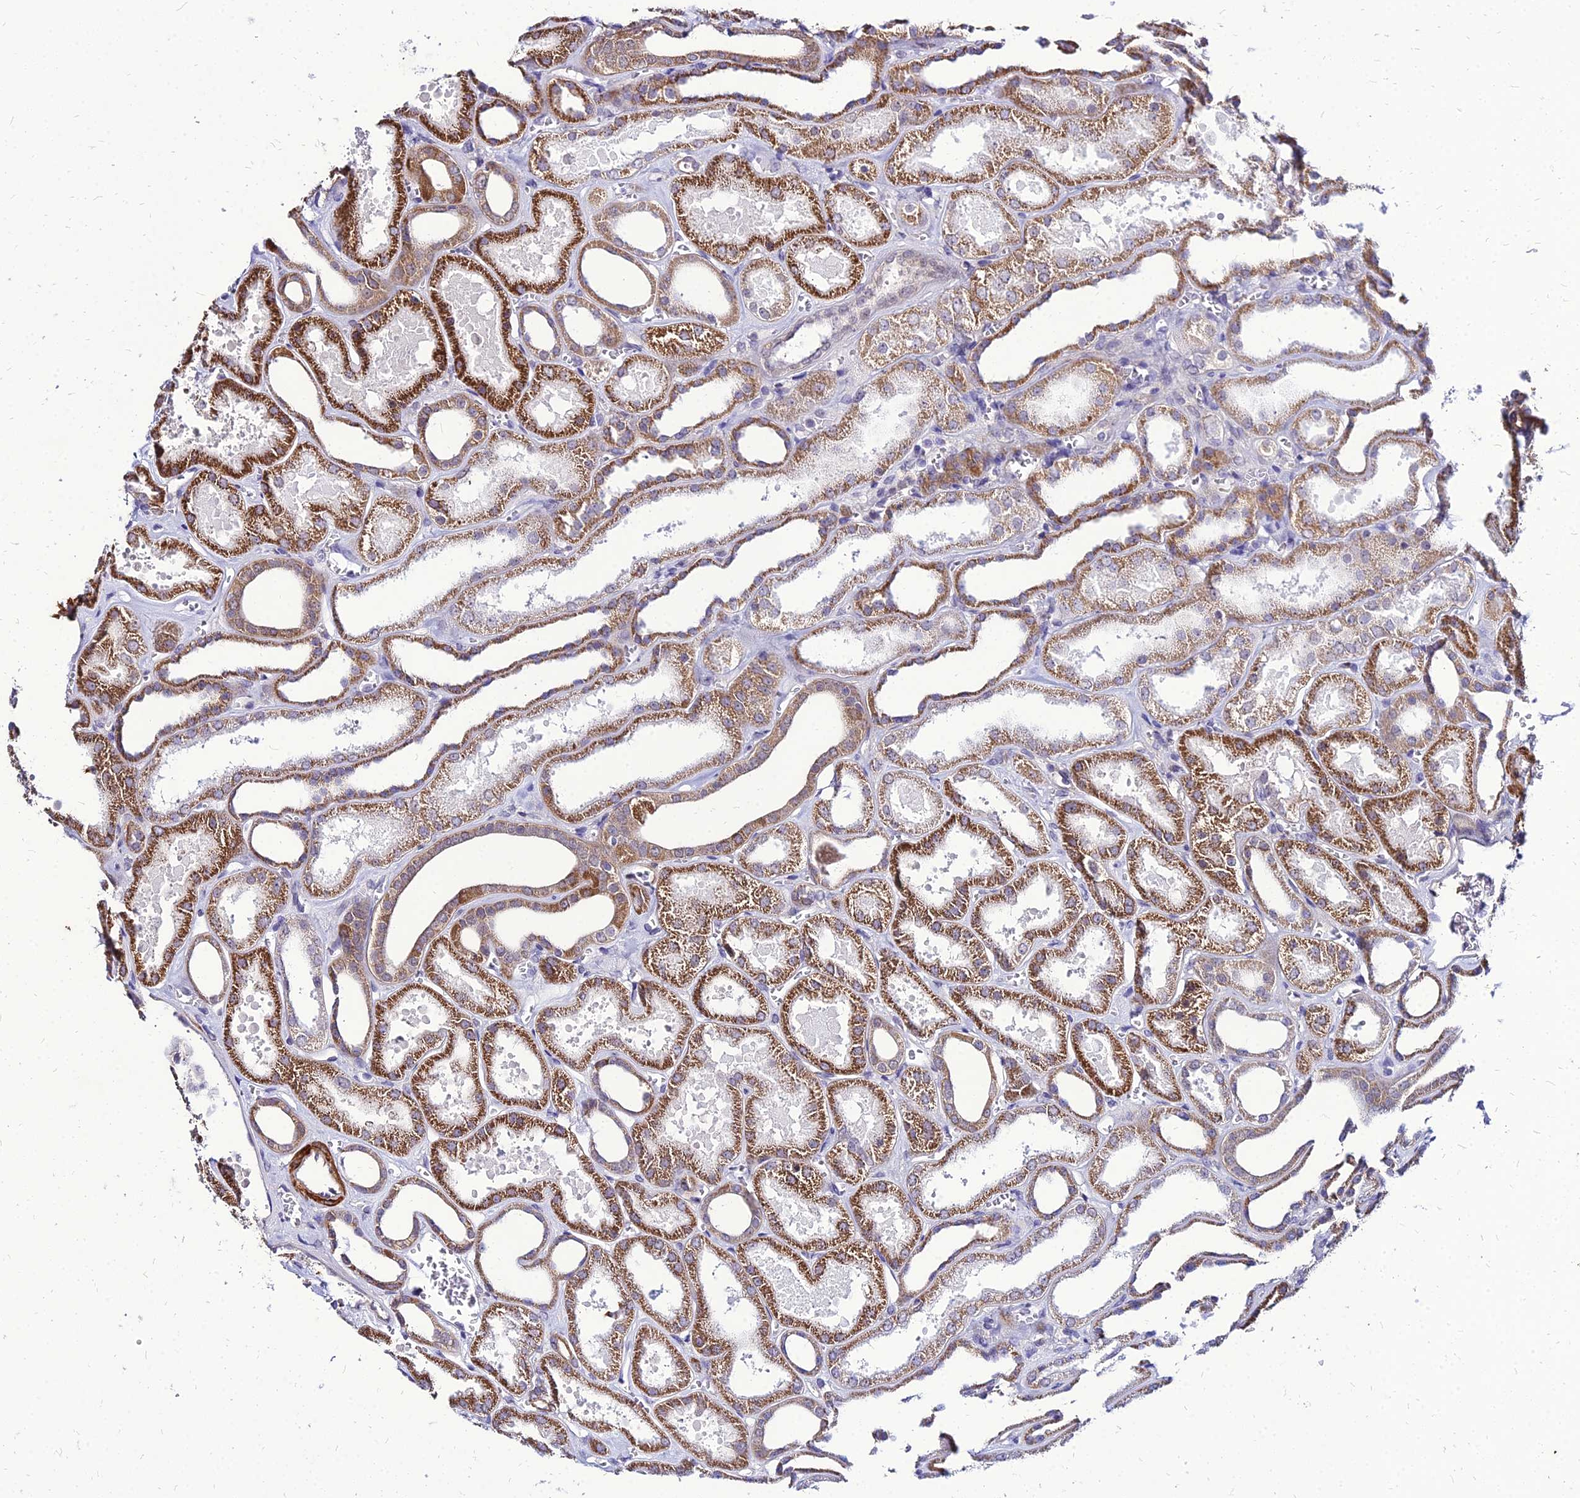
{"staining": {"intensity": "weak", "quantity": "<25%", "location": "cytoplasmic/membranous"}, "tissue": "kidney", "cell_type": "Cells in glomeruli", "image_type": "normal", "snomed": [{"axis": "morphology", "description": "Normal tissue, NOS"}, {"axis": "morphology", "description": "Adenocarcinoma, NOS"}, {"axis": "topography", "description": "Kidney"}], "caption": "Cells in glomeruli are negative for protein expression in normal human kidney. (DAB (3,3'-diaminobenzidine) IHC visualized using brightfield microscopy, high magnification).", "gene": "YEATS2", "patient": {"sex": "female", "age": 68}}